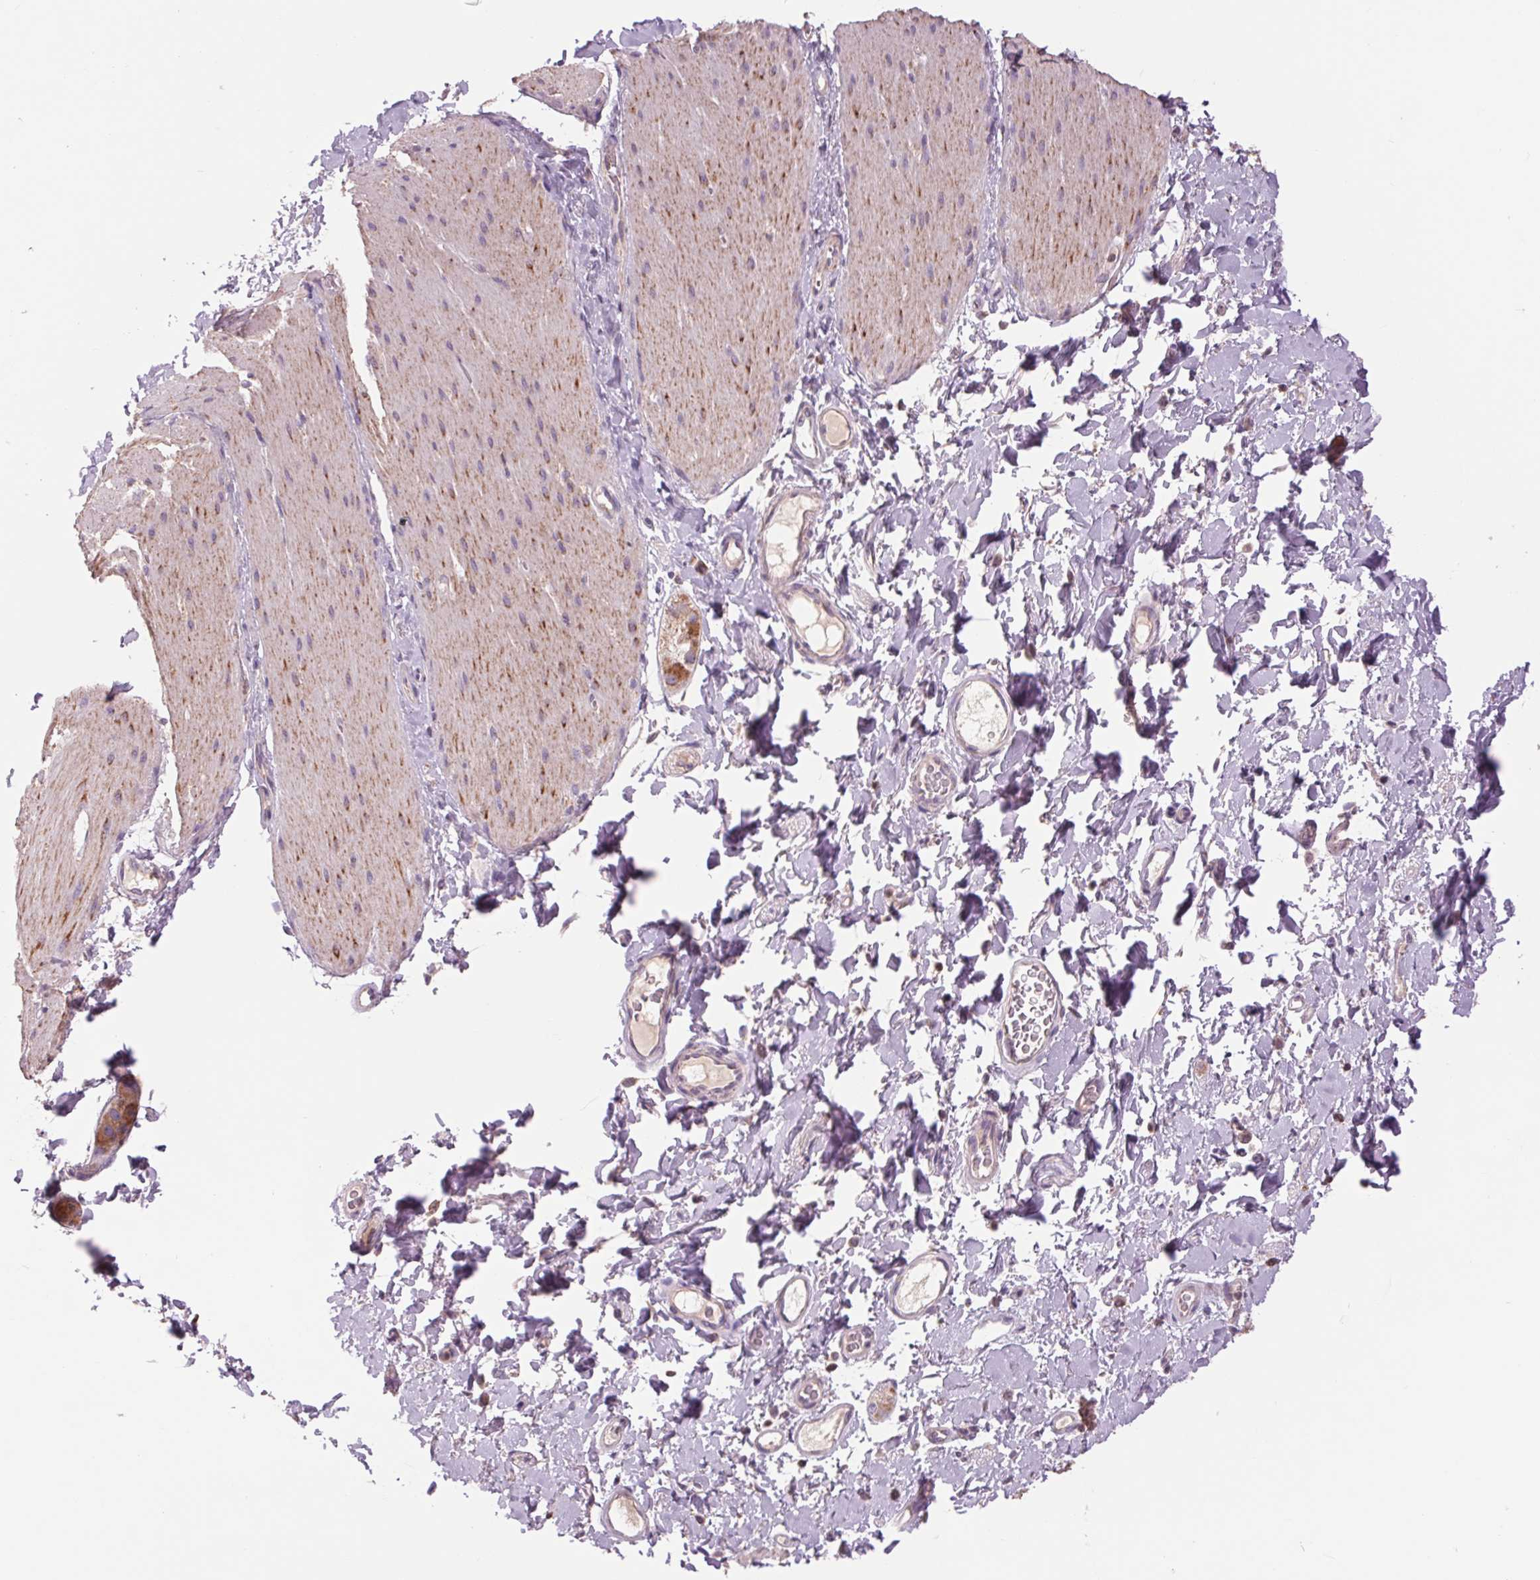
{"staining": {"intensity": "moderate", "quantity": "<25%", "location": "cytoplasmic/membranous"}, "tissue": "smooth muscle", "cell_type": "Smooth muscle cells", "image_type": "normal", "snomed": [{"axis": "morphology", "description": "Normal tissue, NOS"}, {"axis": "topography", "description": "Smooth muscle"}, {"axis": "topography", "description": "Colon"}], "caption": "A high-resolution micrograph shows IHC staining of unremarkable smooth muscle, which demonstrates moderate cytoplasmic/membranous staining in about <25% of smooth muscle cells.", "gene": "COX6A1", "patient": {"sex": "male", "age": 73}}